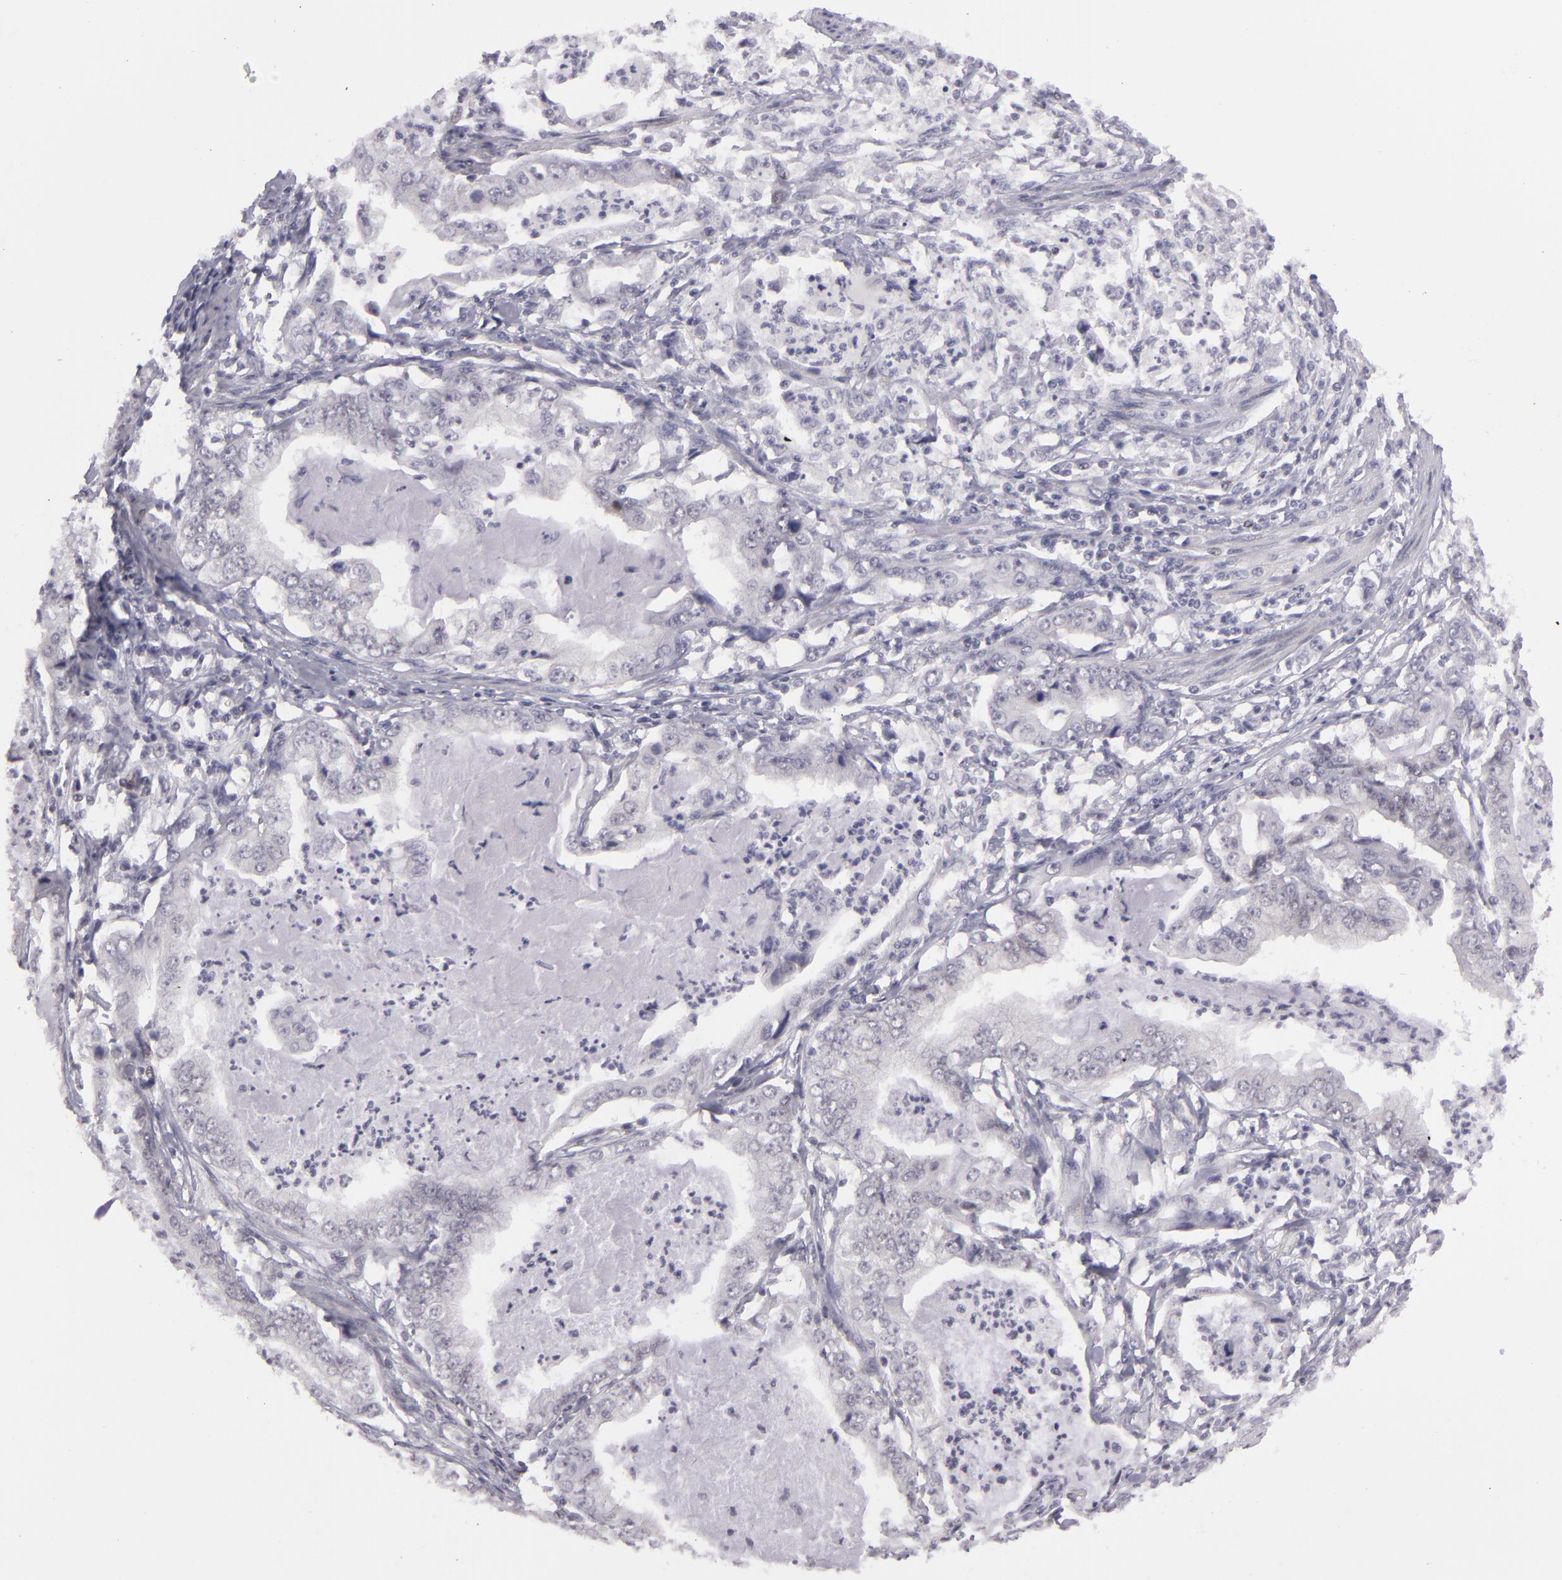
{"staining": {"intensity": "negative", "quantity": "none", "location": "none"}, "tissue": "stomach cancer", "cell_type": "Tumor cells", "image_type": "cancer", "snomed": [{"axis": "morphology", "description": "Adenocarcinoma, NOS"}, {"axis": "topography", "description": "Pancreas"}, {"axis": "topography", "description": "Stomach, upper"}], "caption": "There is no significant positivity in tumor cells of stomach adenocarcinoma. (DAB immunohistochemistry (IHC), high magnification).", "gene": "CTNNB1", "patient": {"sex": "male", "age": 77}}